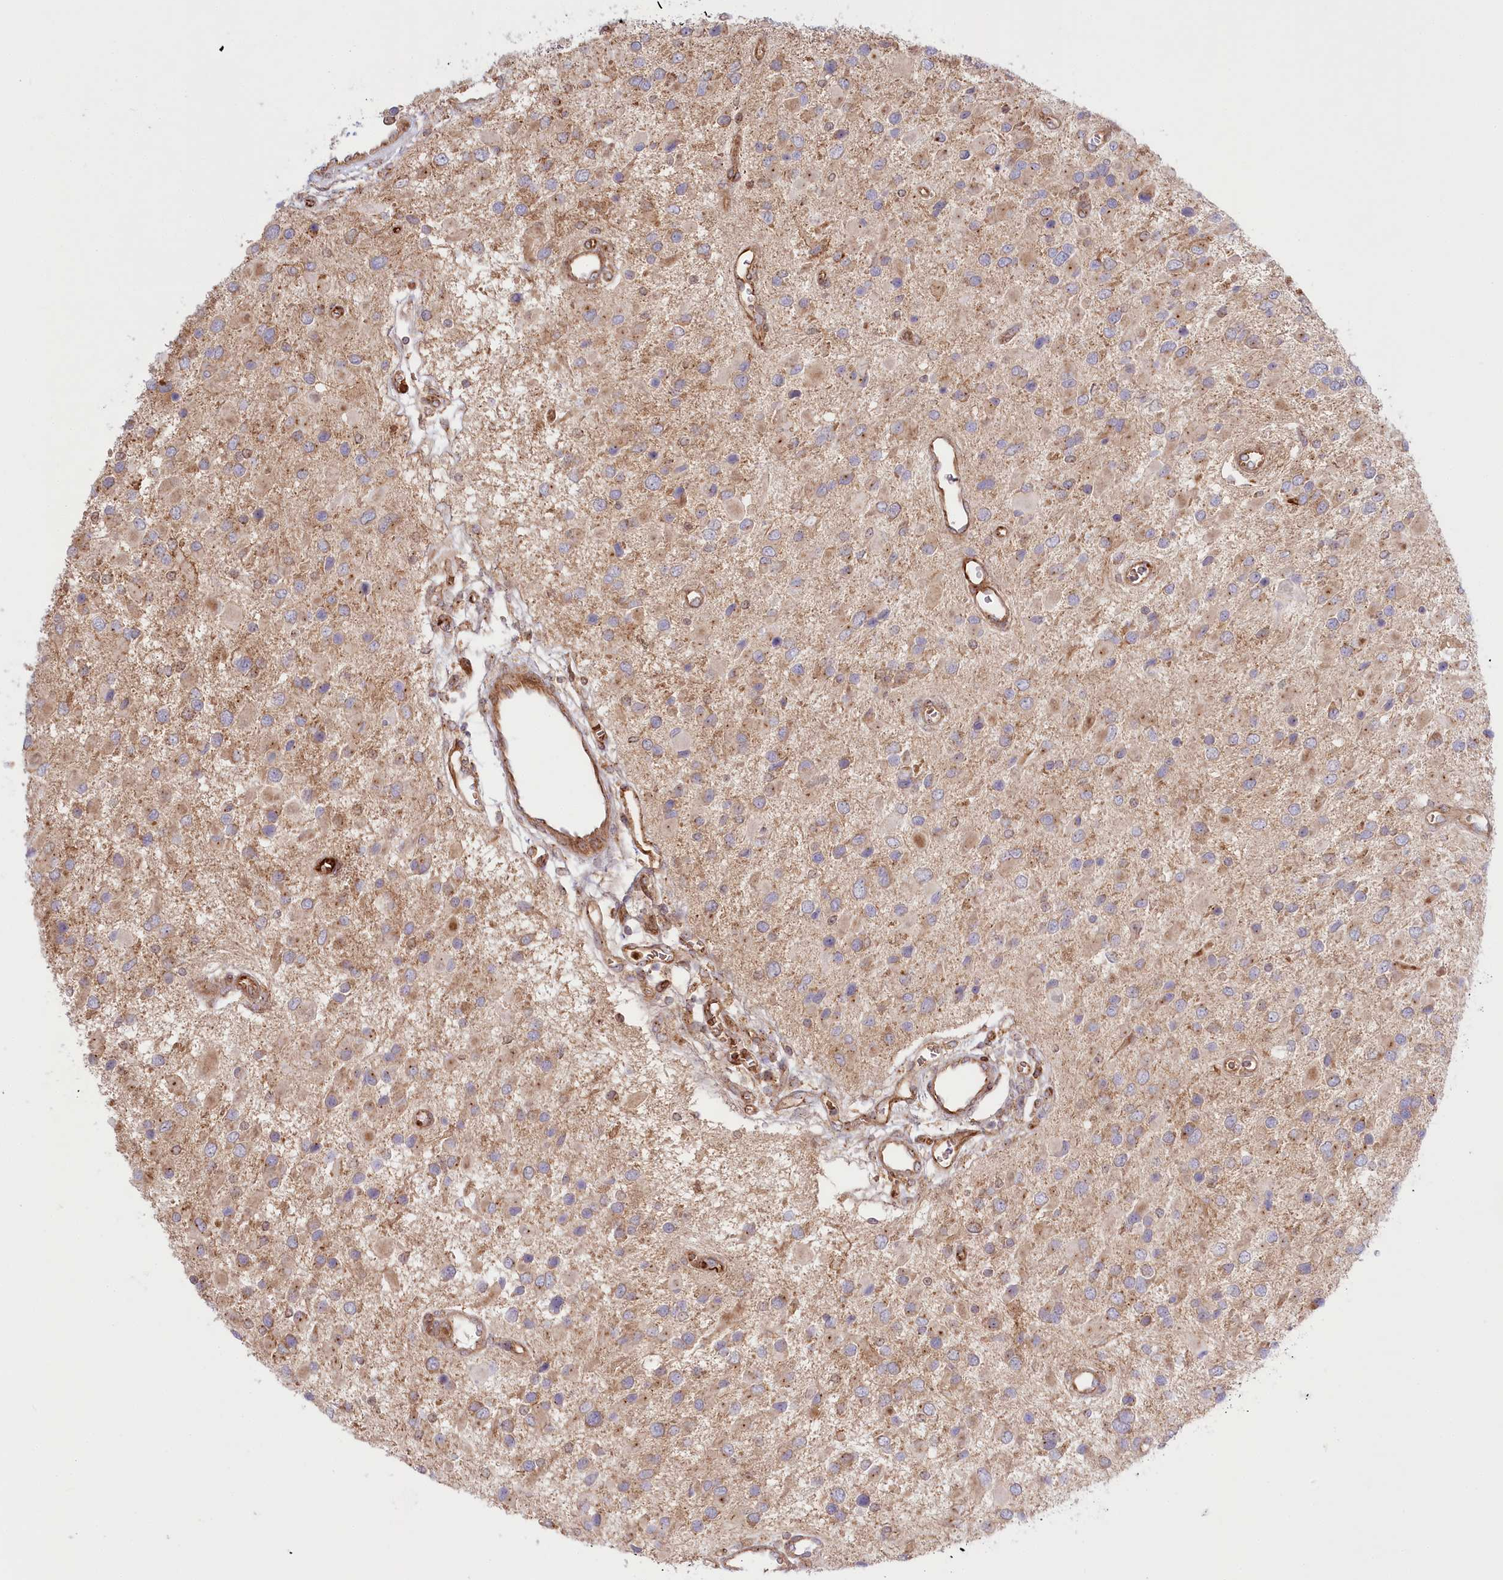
{"staining": {"intensity": "weak", "quantity": ">75%", "location": "cytoplasmic/membranous"}, "tissue": "glioma", "cell_type": "Tumor cells", "image_type": "cancer", "snomed": [{"axis": "morphology", "description": "Glioma, malignant, High grade"}, {"axis": "topography", "description": "Brain"}], "caption": "DAB (3,3'-diaminobenzidine) immunohistochemical staining of human high-grade glioma (malignant) reveals weak cytoplasmic/membranous protein staining in approximately >75% of tumor cells.", "gene": "COMMD3", "patient": {"sex": "male", "age": 53}}